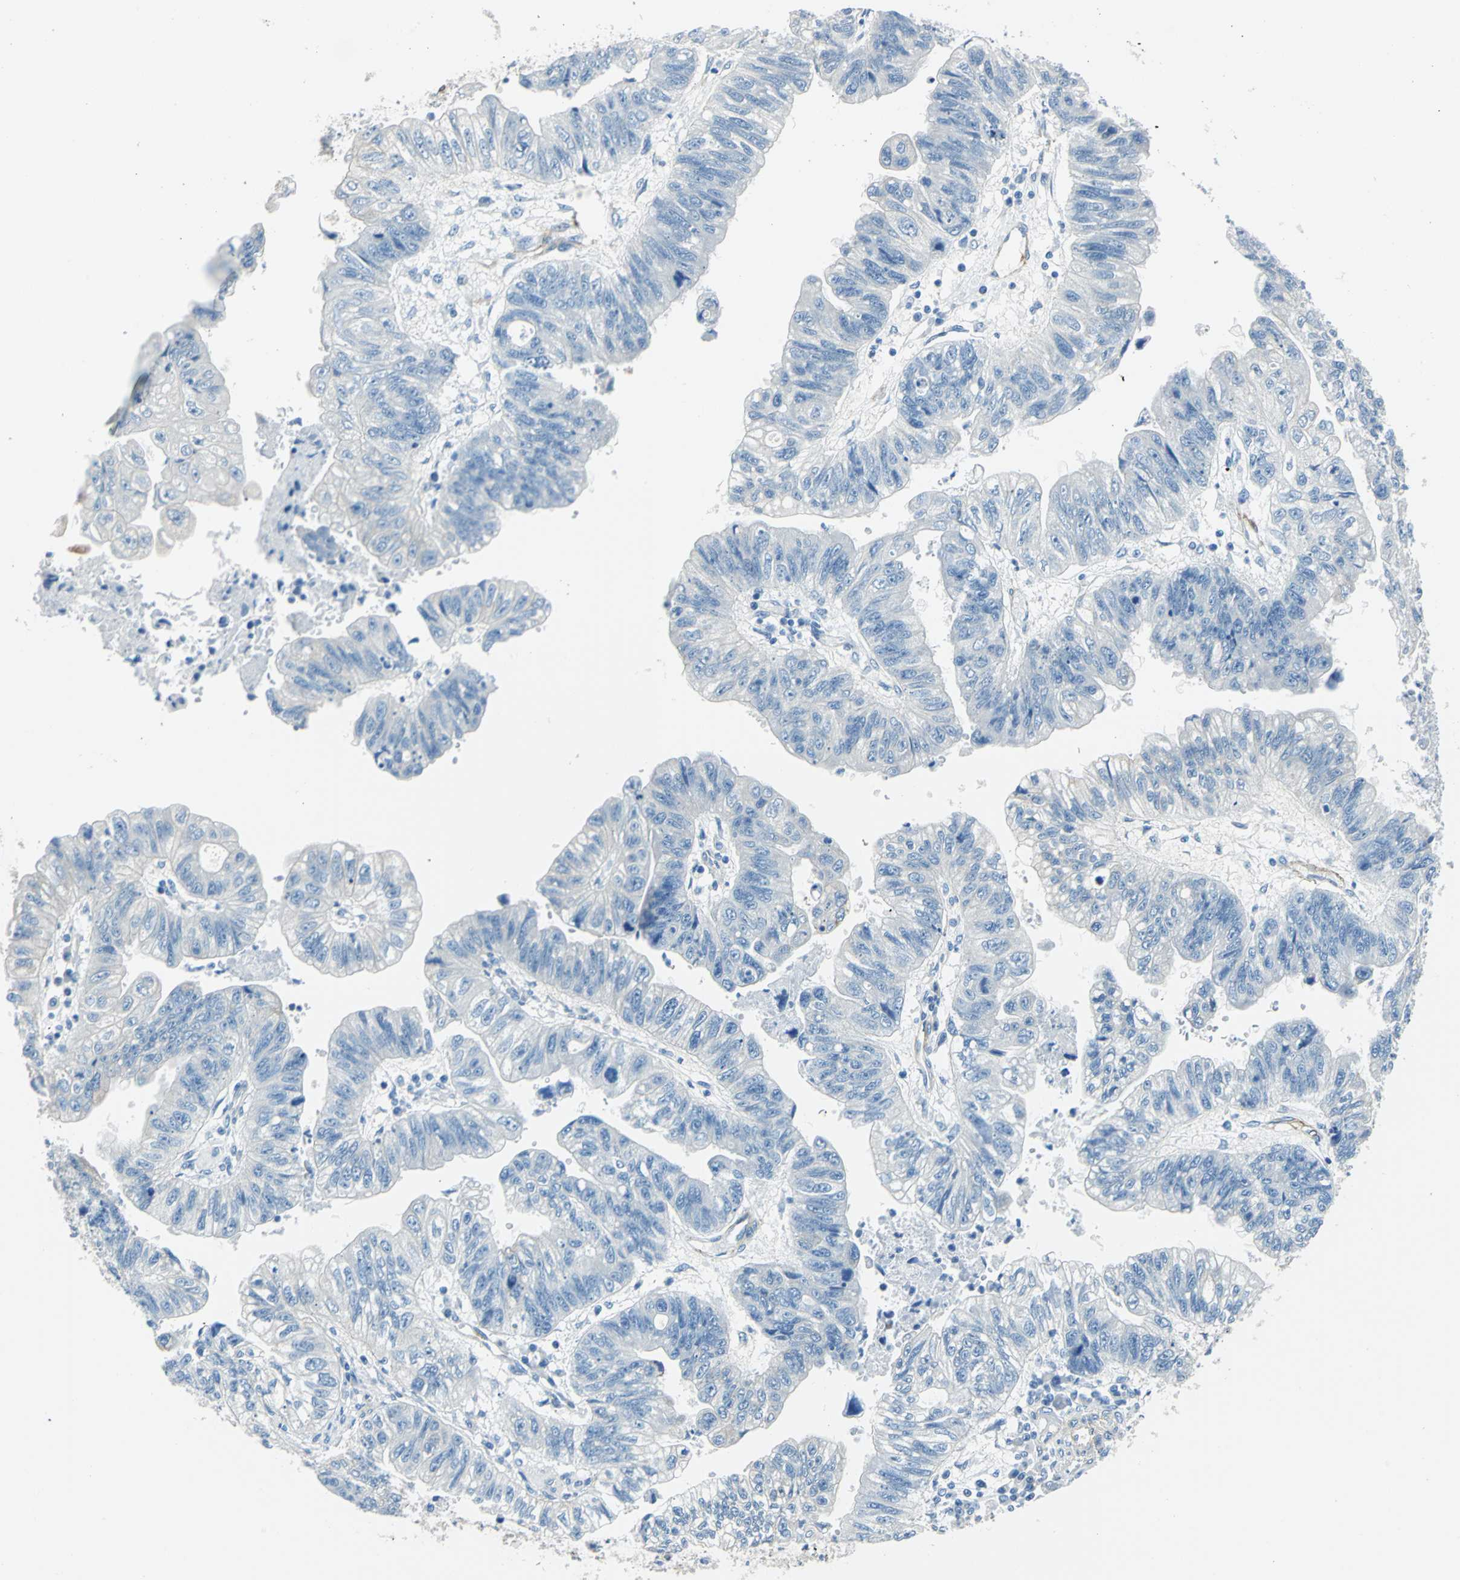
{"staining": {"intensity": "negative", "quantity": "none", "location": "none"}, "tissue": "stomach cancer", "cell_type": "Tumor cells", "image_type": "cancer", "snomed": [{"axis": "morphology", "description": "Adenocarcinoma, NOS"}, {"axis": "topography", "description": "Stomach"}], "caption": "The histopathology image demonstrates no staining of tumor cells in adenocarcinoma (stomach).", "gene": "AKAP12", "patient": {"sex": "male", "age": 59}}